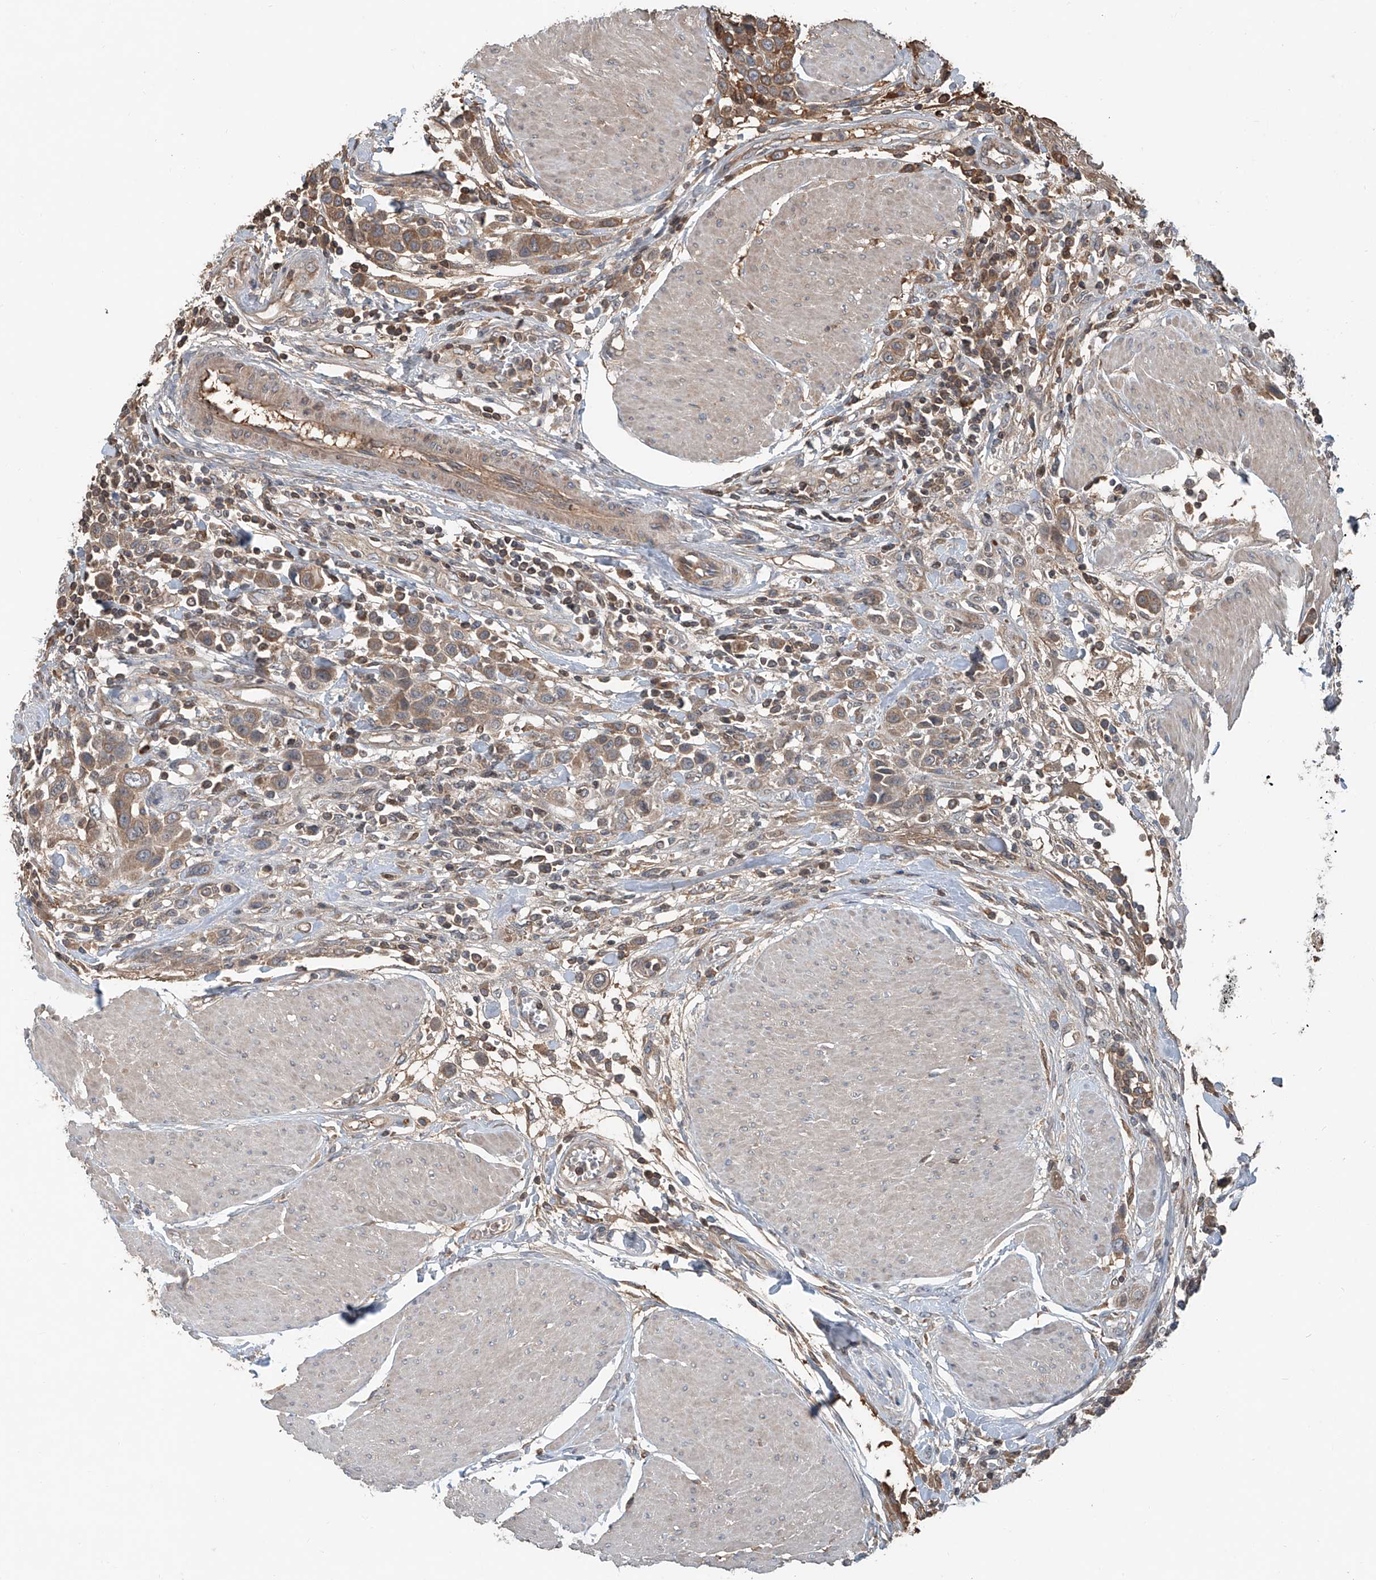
{"staining": {"intensity": "moderate", "quantity": ">75%", "location": "cytoplasmic/membranous"}, "tissue": "urothelial cancer", "cell_type": "Tumor cells", "image_type": "cancer", "snomed": [{"axis": "morphology", "description": "Urothelial carcinoma, High grade"}, {"axis": "topography", "description": "Urinary bladder"}], "caption": "Urothelial carcinoma (high-grade) stained with DAB immunohistochemistry (IHC) shows medium levels of moderate cytoplasmic/membranous expression in approximately >75% of tumor cells.", "gene": "ADAM23", "patient": {"sex": "male", "age": 50}}